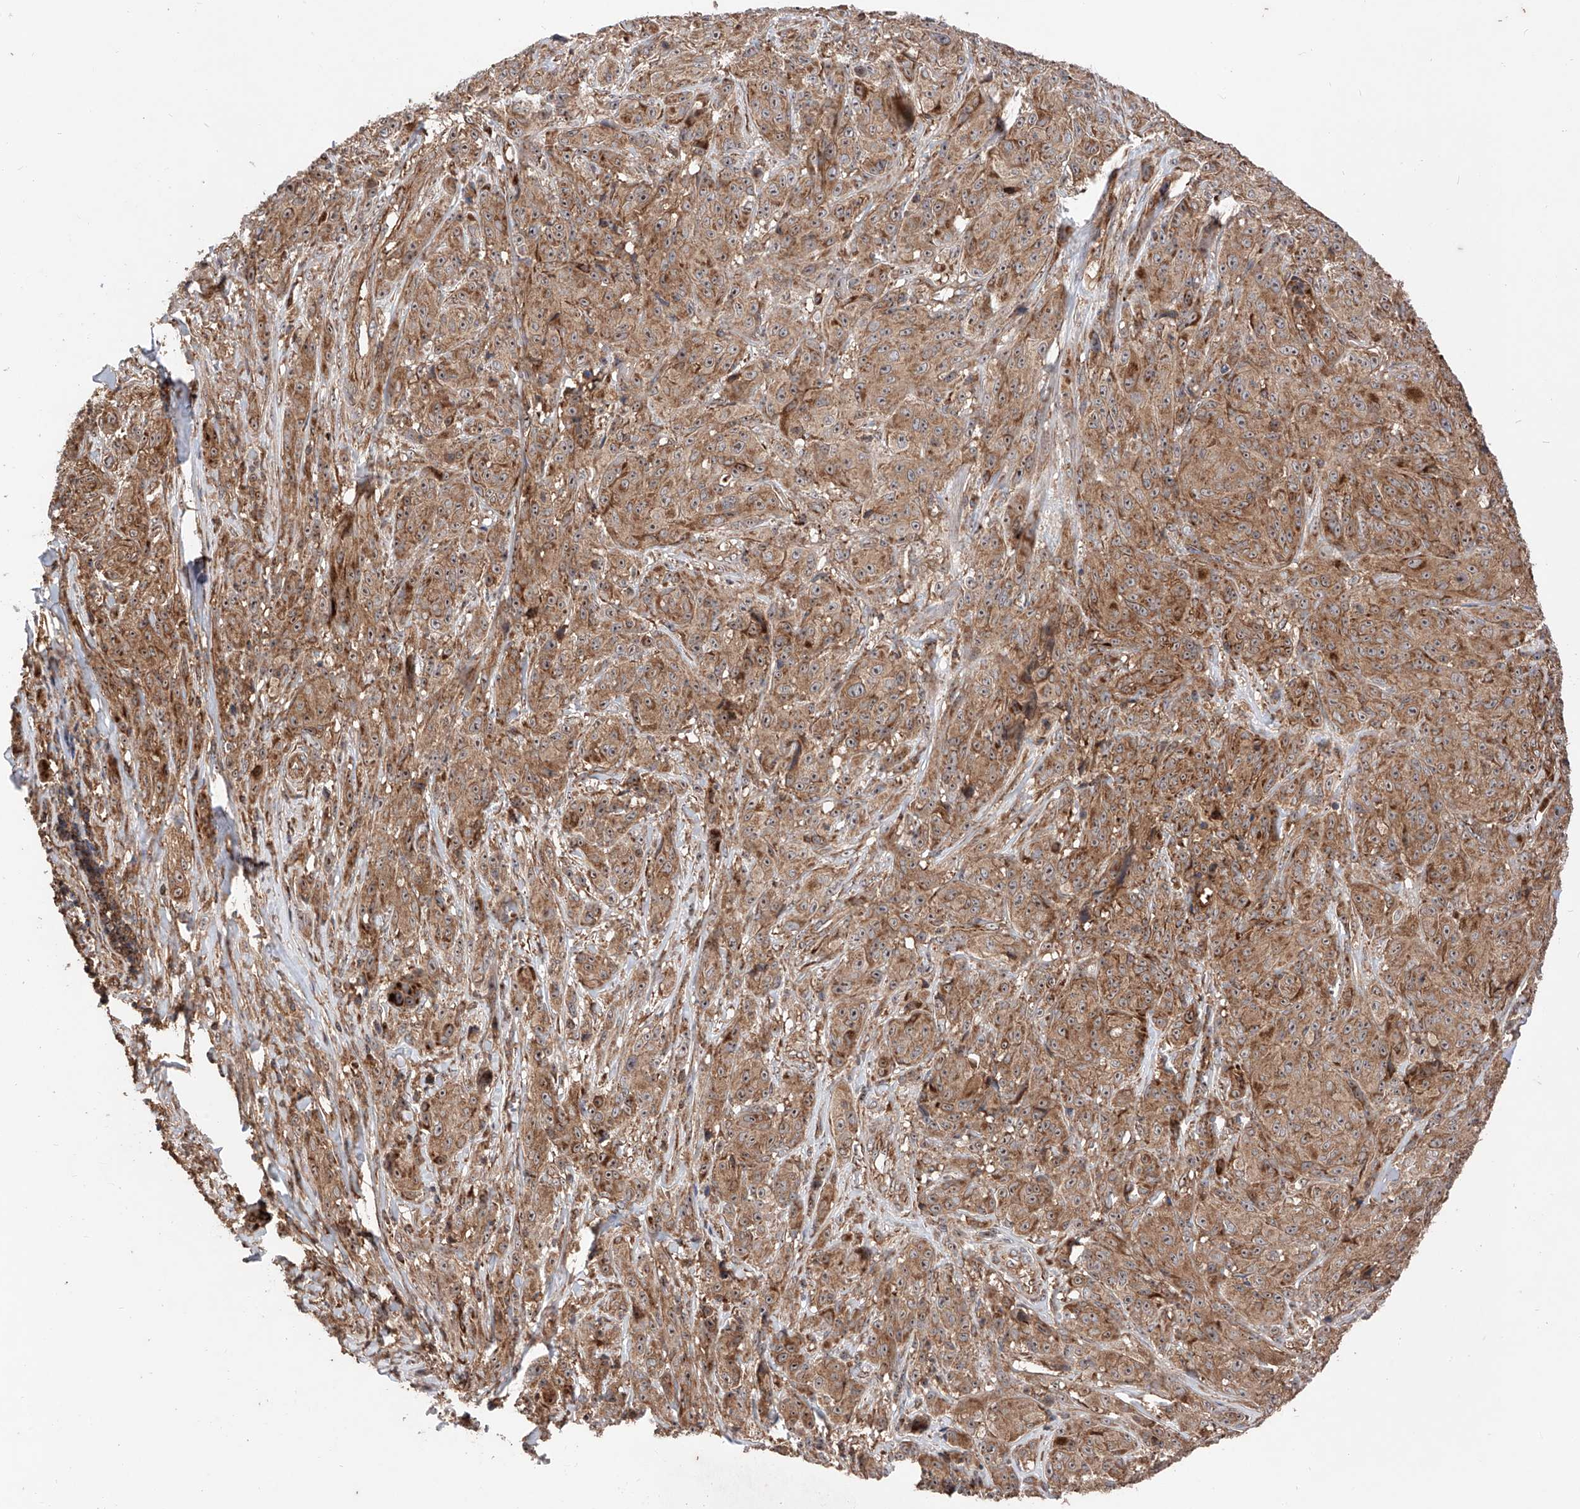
{"staining": {"intensity": "moderate", "quantity": ">75%", "location": "cytoplasmic/membranous"}, "tissue": "melanoma", "cell_type": "Tumor cells", "image_type": "cancer", "snomed": [{"axis": "morphology", "description": "Malignant melanoma, NOS"}, {"axis": "topography", "description": "Skin"}], "caption": "Brown immunohistochemical staining in malignant melanoma exhibits moderate cytoplasmic/membranous staining in approximately >75% of tumor cells.", "gene": "PISD", "patient": {"sex": "male", "age": 73}}